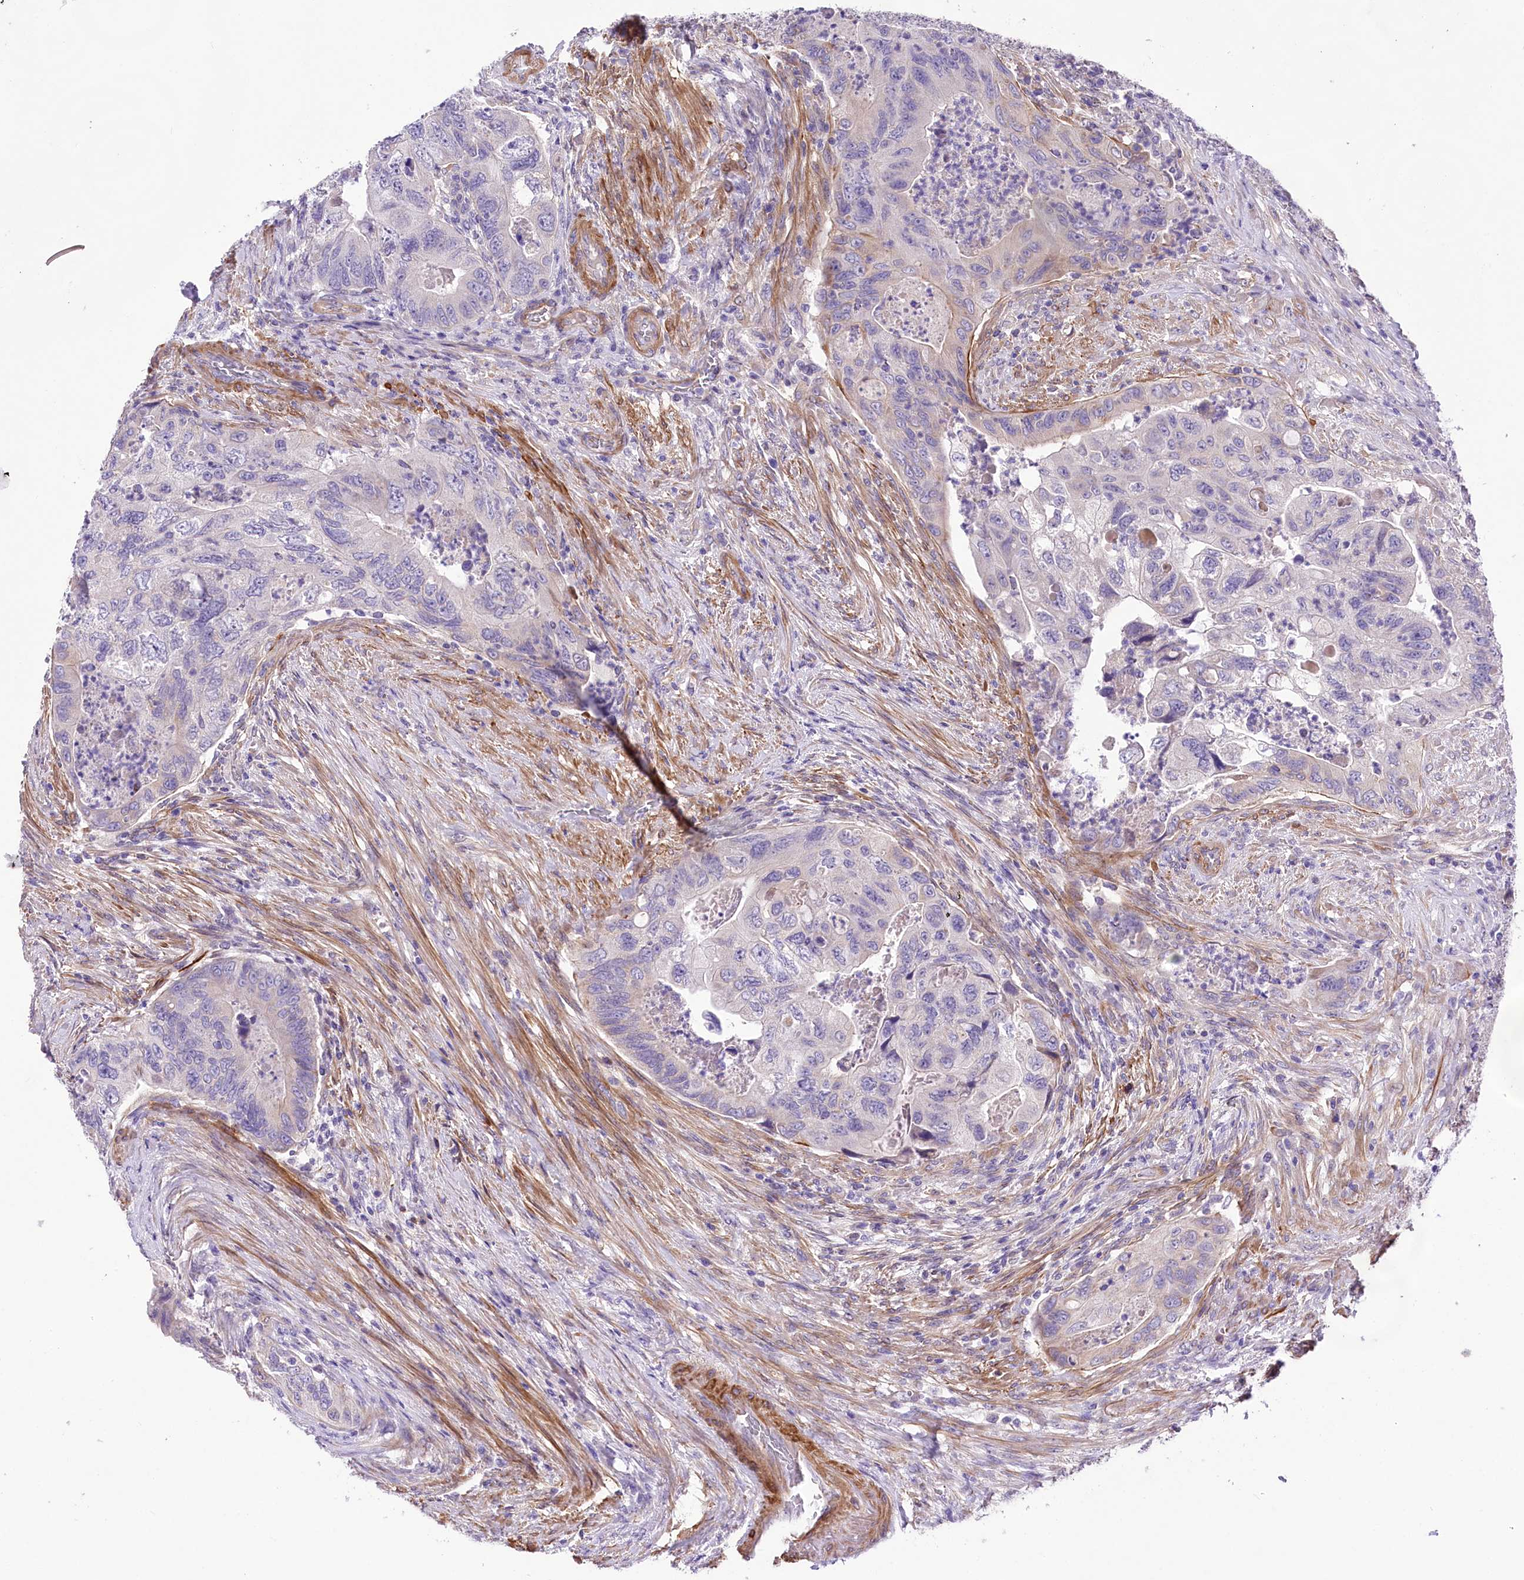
{"staining": {"intensity": "negative", "quantity": "none", "location": "none"}, "tissue": "colorectal cancer", "cell_type": "Tumor cells", "image_type": "cancer", "snomed": [{"axis": "morphology", "description": "Adenocarcinoma, NOS"}, {"axis": "topography", "description": "Rectum"}], "caption": "This image is of colorectal adenocarcinoma stained with immunohistochemistry to label a protein in brown with the nuclei are counter-stained blue. There is no positivity in tumor cells.", "gene": "RDH16", "patient": {"sex": "male", "age": 63}}